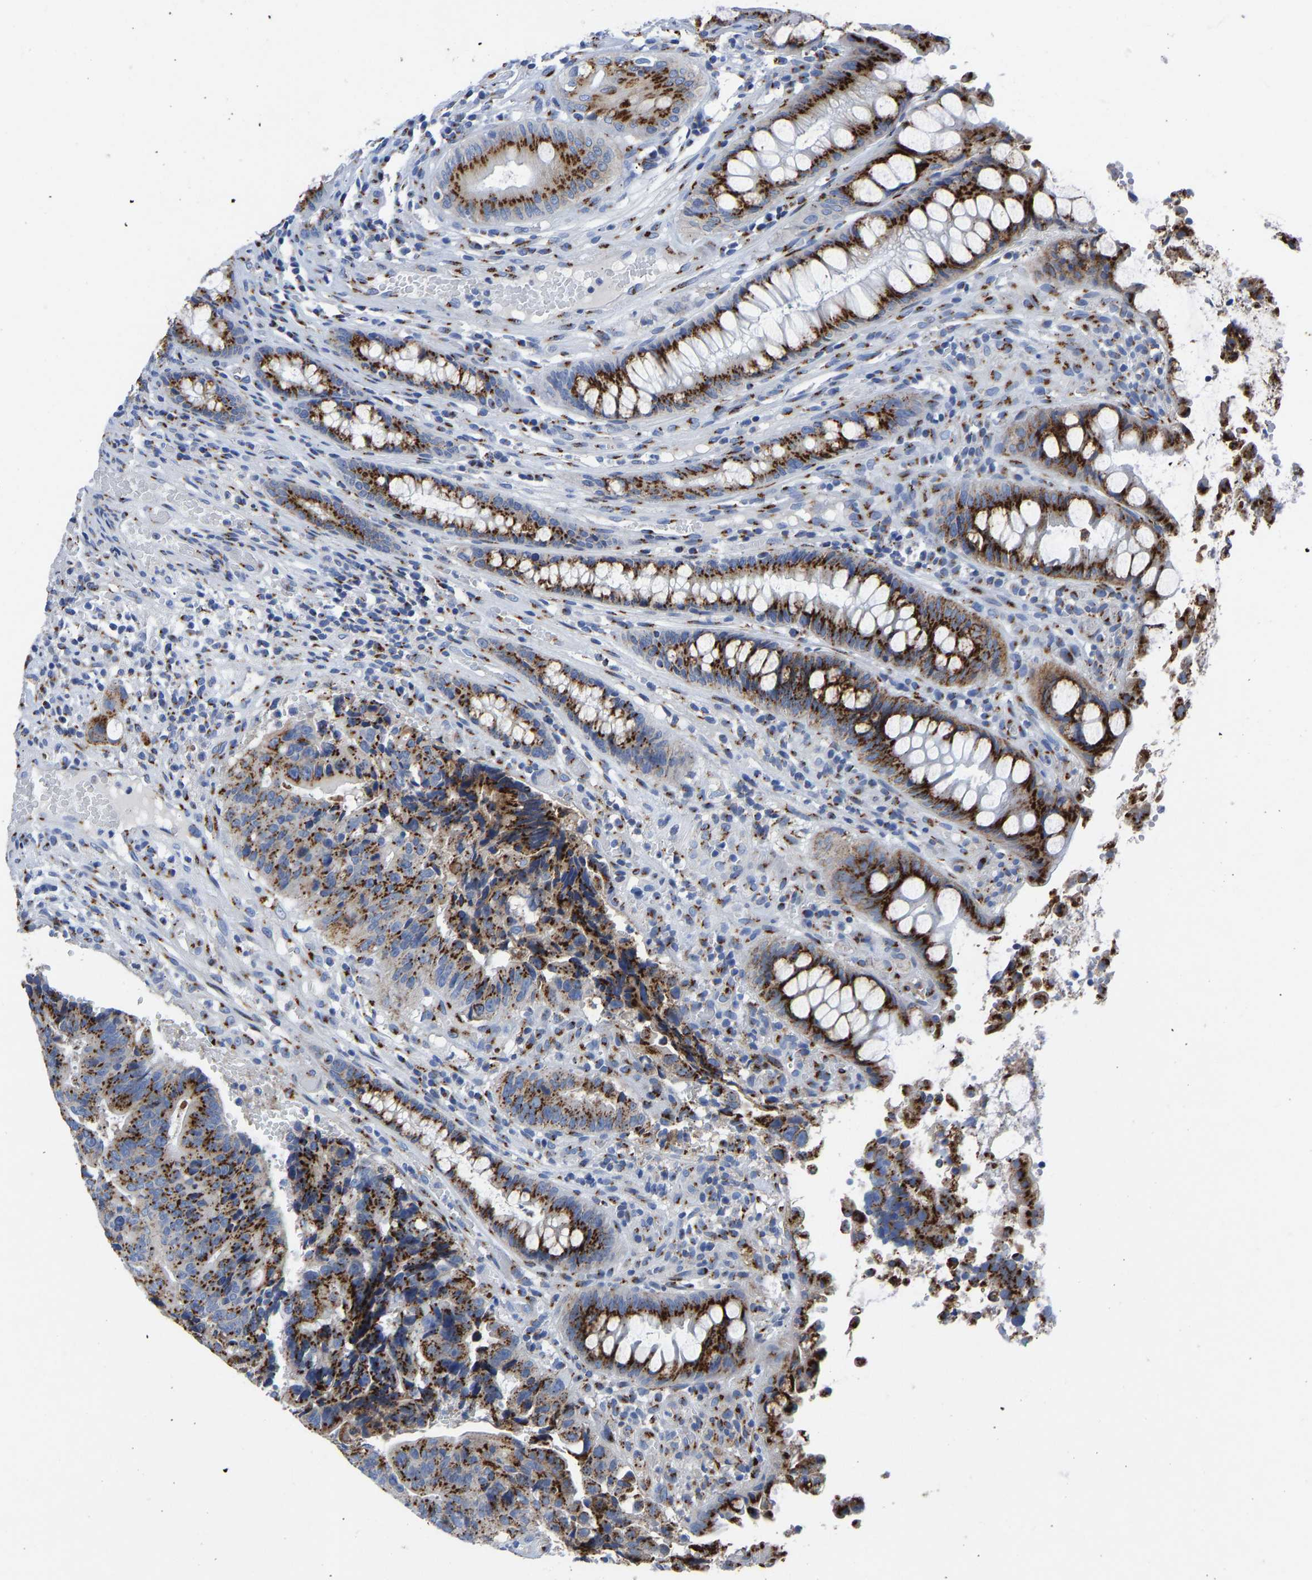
{"staining": {"intensity": "strong", "quantity": ">75%", "location": "cytoplasmic/membranous"}, "tissue": "colorectal cancer", "cell_type": "Tumor cells", "image_type": "cancer", "snomed": [{"axis": "morphology", "description": "Adenocarcinoma, NOS"}, {"axis": "topography", "description": "Colon"}], "caption": "DAB (3,3'-diaminobenzidine) immunohistochemical staining of human colorectal cancer displays strong cytoplasmic/membranous protein positivity in about >75% of tumor cells.", "gene": "TMEM87A", "patient": {"sex": "female", "age": 57}}